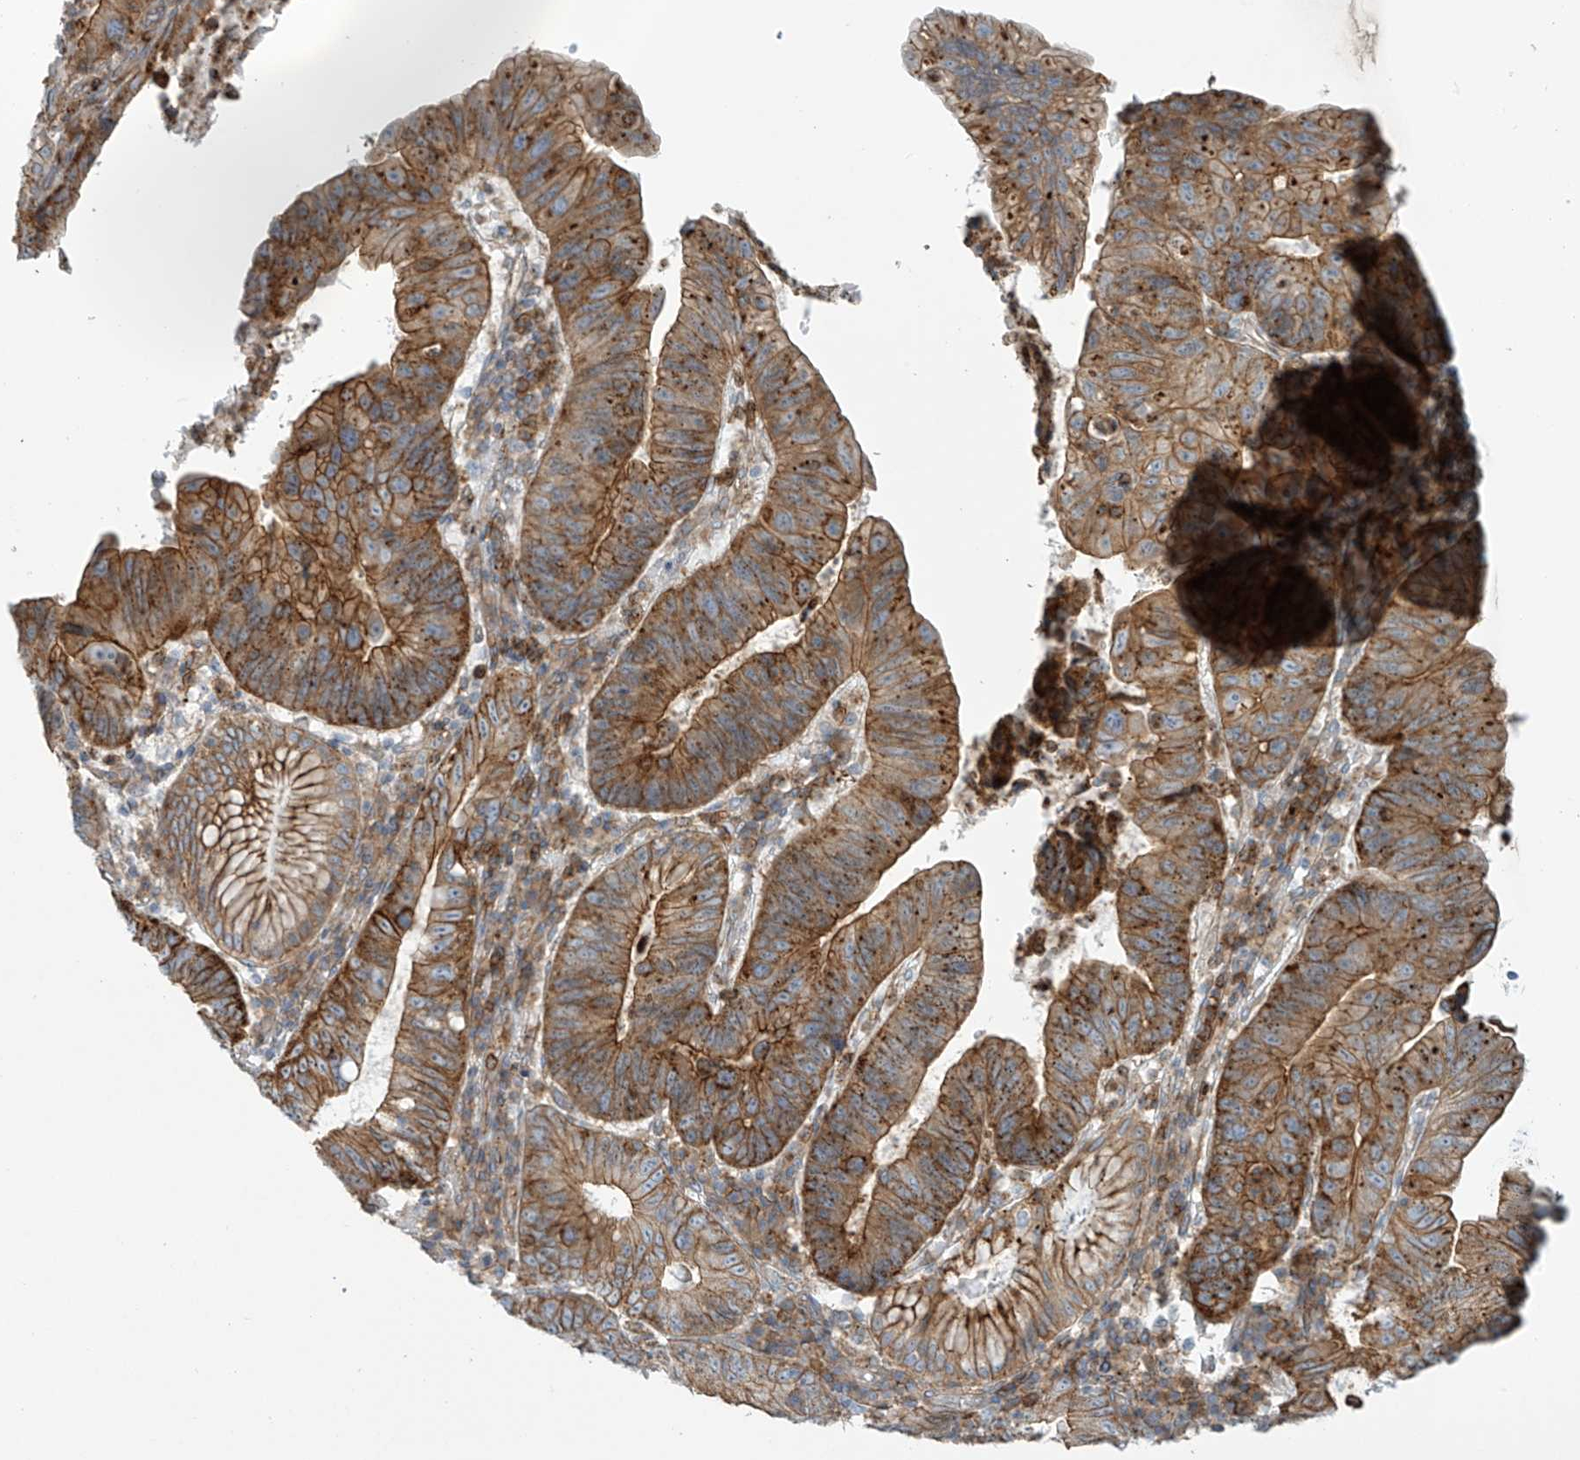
{"staining": {"intensity": "strong", "quantity": ">75%", "location": "cytoplasmic/membranous"}, "tissue": "stomach cancer", "cell_type": "Tumor cells", "image_type": "cancer", "snomed": [{"axis": "morphology", "description": "Adenocarcinoma, NOS"}, {"axis": "topography", "description": "Stomach"}], "caption": "IHC staining of adenocarcinoma (stomach), which shows high levels of strong cytoplasmic/membranous positivity in about >75% of tumor cells indicating strong cytoplasmic/membranous protein positivity. The staining was performed using DAB (brown) for protein detection and nuclei were counterstained in hematoxylin (blue).", "gene": "LZTS3", "patient": {"sex": "male", "age": 59}}